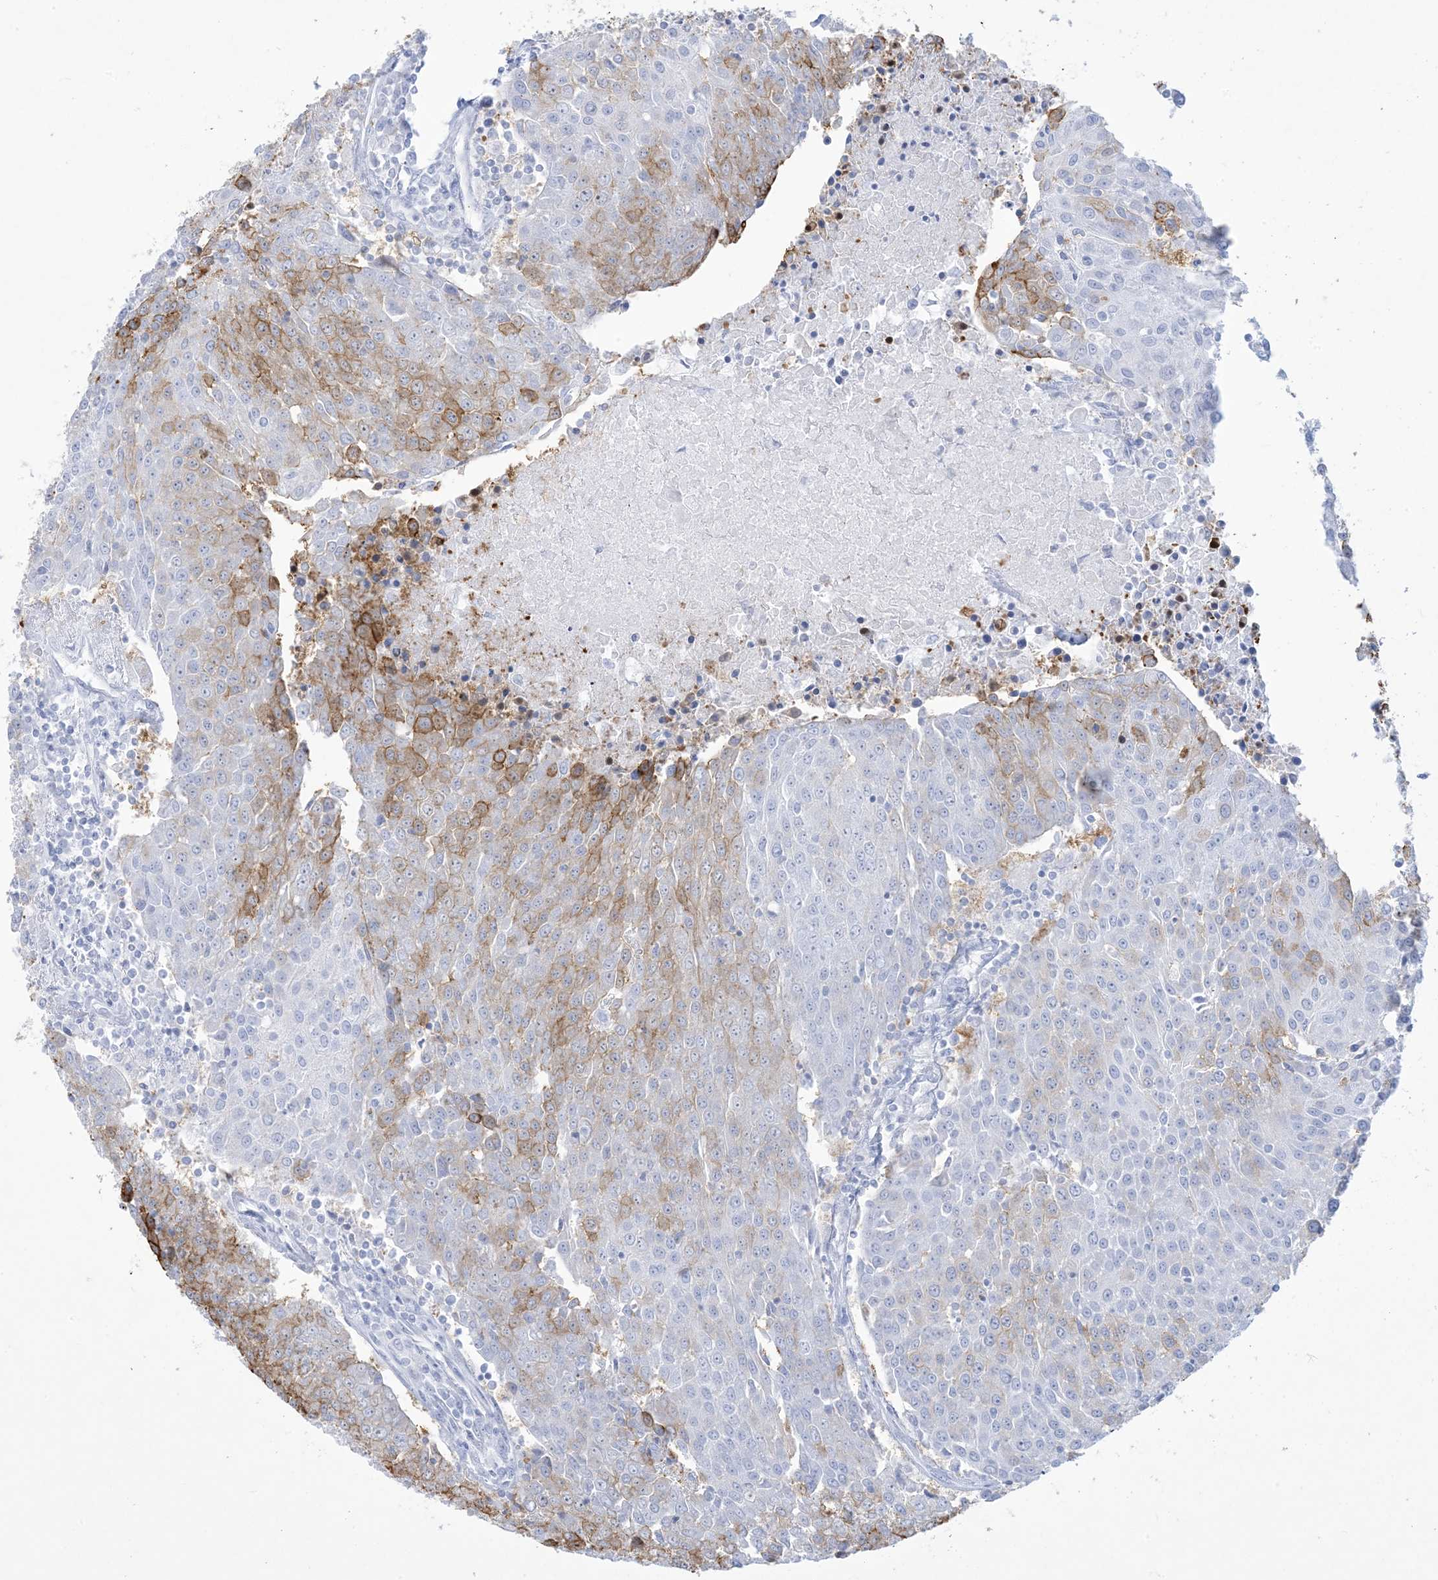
{"staining": {"intensity": "moderate", "quantity": "<25%", "location": "cytoplasmic/membranous"}, "tissue": "urothelial cancer", "cell_type": "Tumor cells", "image_type": "cancer", "snomed": [{"axis": "morphology", "description": "Urothelial carcinoma, High grade"}, {"axis": "topography", "description": "Urinary bladder"}], "caption": "Protein expression analysis of high-grade urothelial carcinoma demonstrates moderate cytoplasmic/membranous staining in about <25% of tumor cells.", "gene": "B3GNT7", "patient": {"sex": "female", "age": 85}}